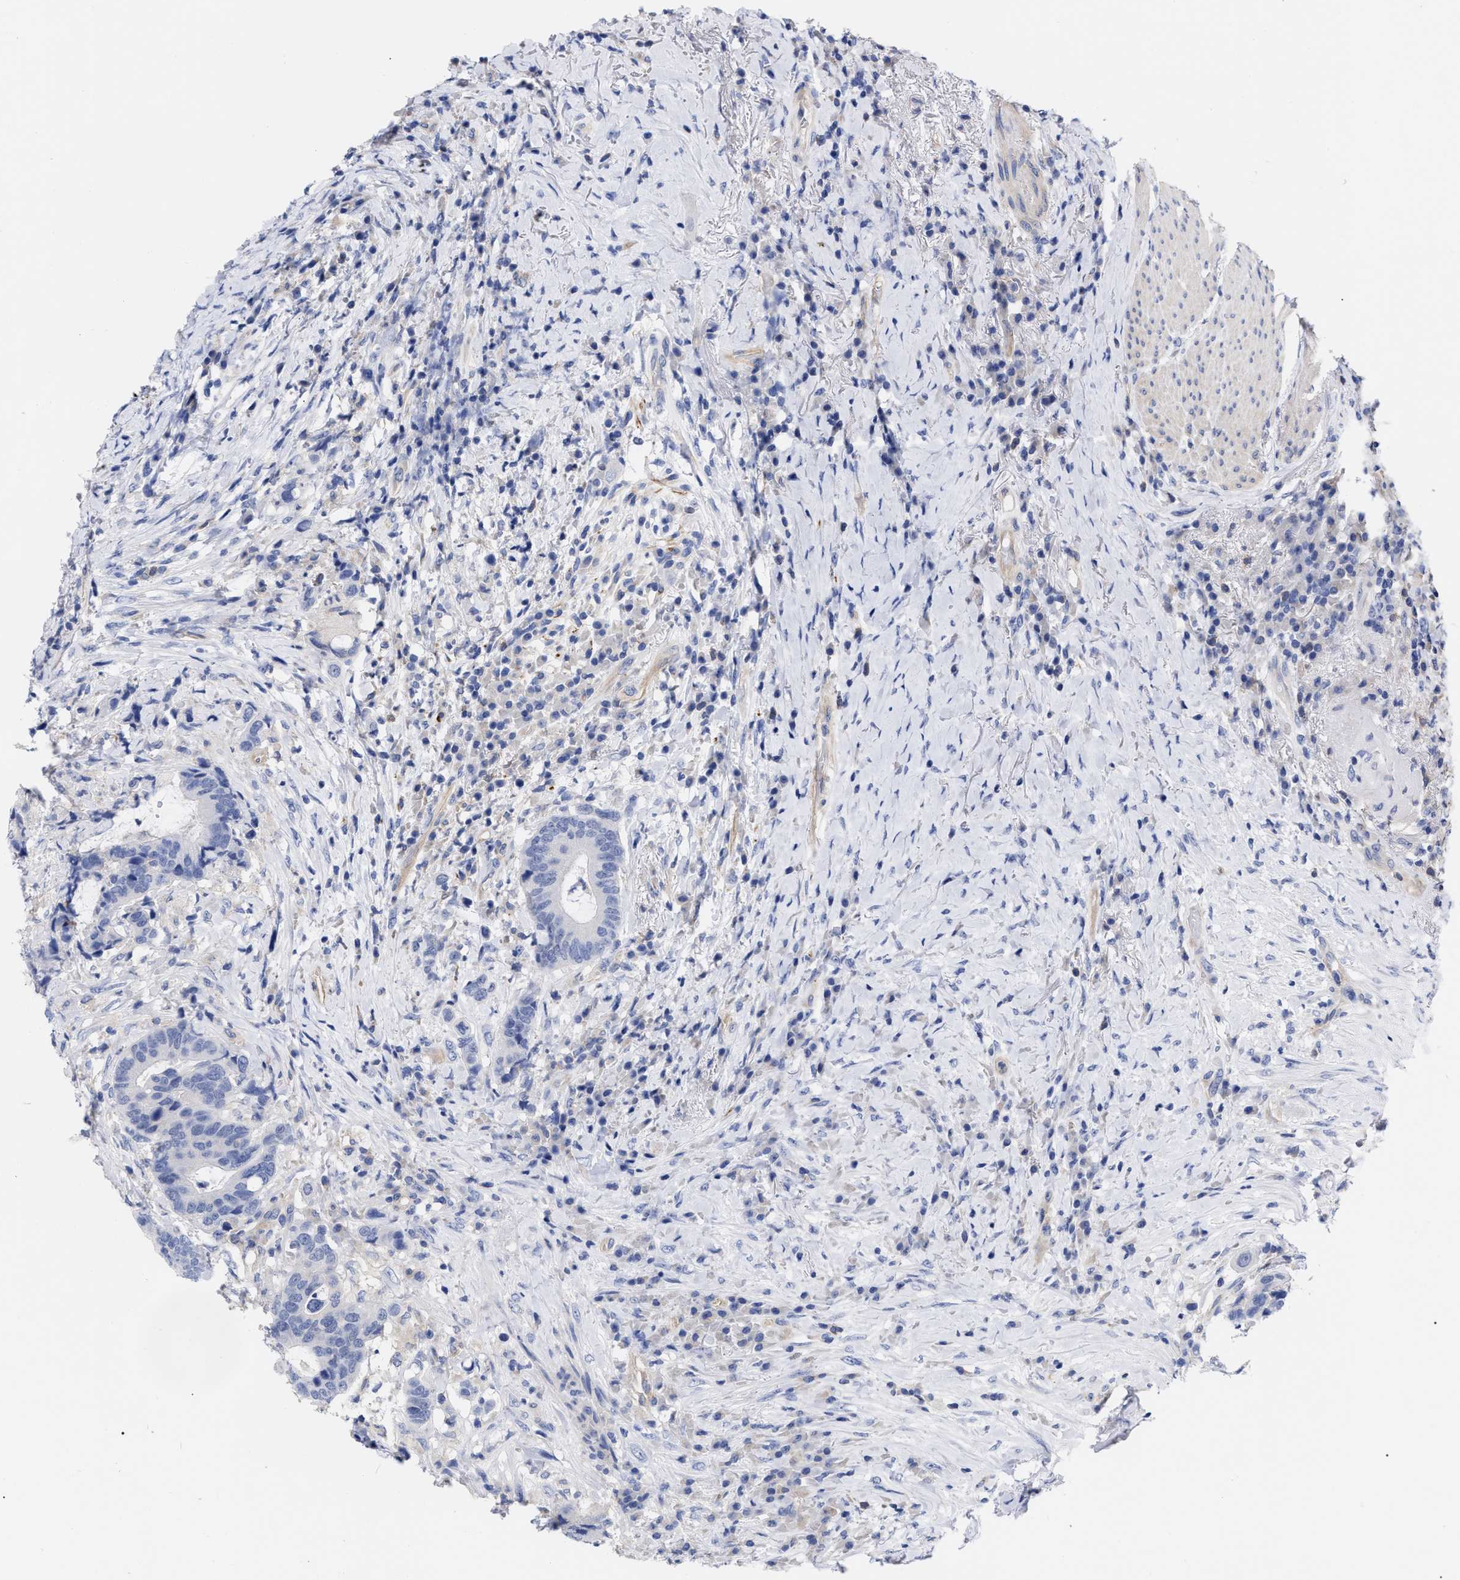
{"staining": {"intensity": "negative", "quantity": "none", "location": "none"}, "tissue": "colorectal cancer", "cell_type": "Tumor cells", "image_type": "cancer", "snomed": [{"axis": "morphology", "description": "Adenocarcinoma, NOS"}, {"axis": "topography", "description": "Rectum"}], "caption": "There is no significant staining in tumor cells of colorectal cancer (adenocarcinoma). (IHC, brightfield microscopy, high magnification).", "gene": "IRAG2", "patient": {"sex": "female", "age": 89}}